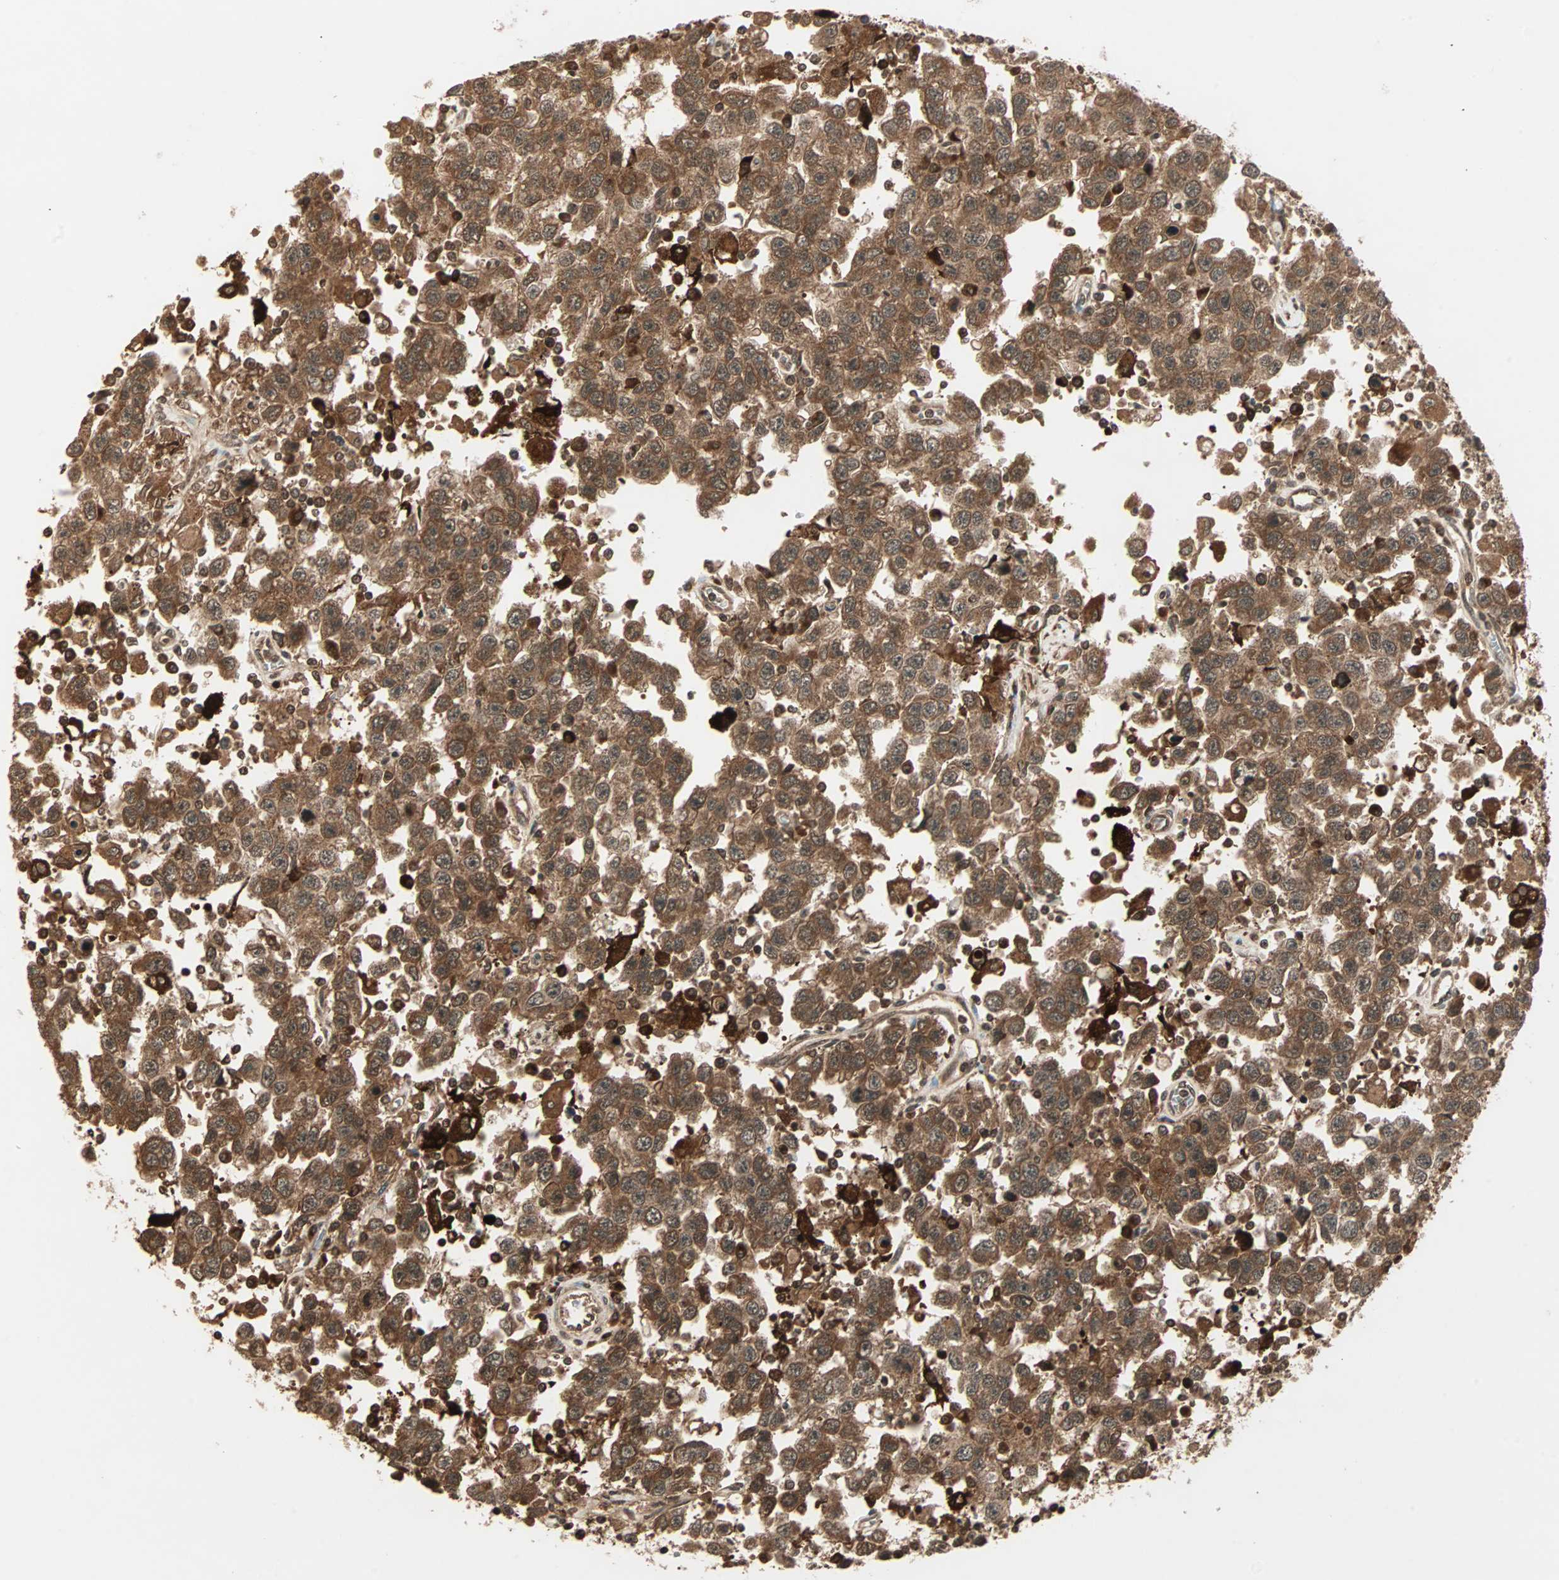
{"staining": {"intensity": "moderate", "quantity": ">75%", "location": "cytoplasmic/membranous"}, "tissue": "testis cancer", "cell_type": "Tumor cells", "image_type": "cancer", "snomed": [{"axis": "morphology", "description": "Seminoma, NOS"}, {"axis": "topography", "description": "Testis"}], "caption": "Testis cancer tissue displays moderate cytoplasmic/membranous positivity in approximately >75% of tumor cells, visualized by immunohistochemistry.", "gene": "RFFL", "patient": {"sex": "male", "age": 41}}